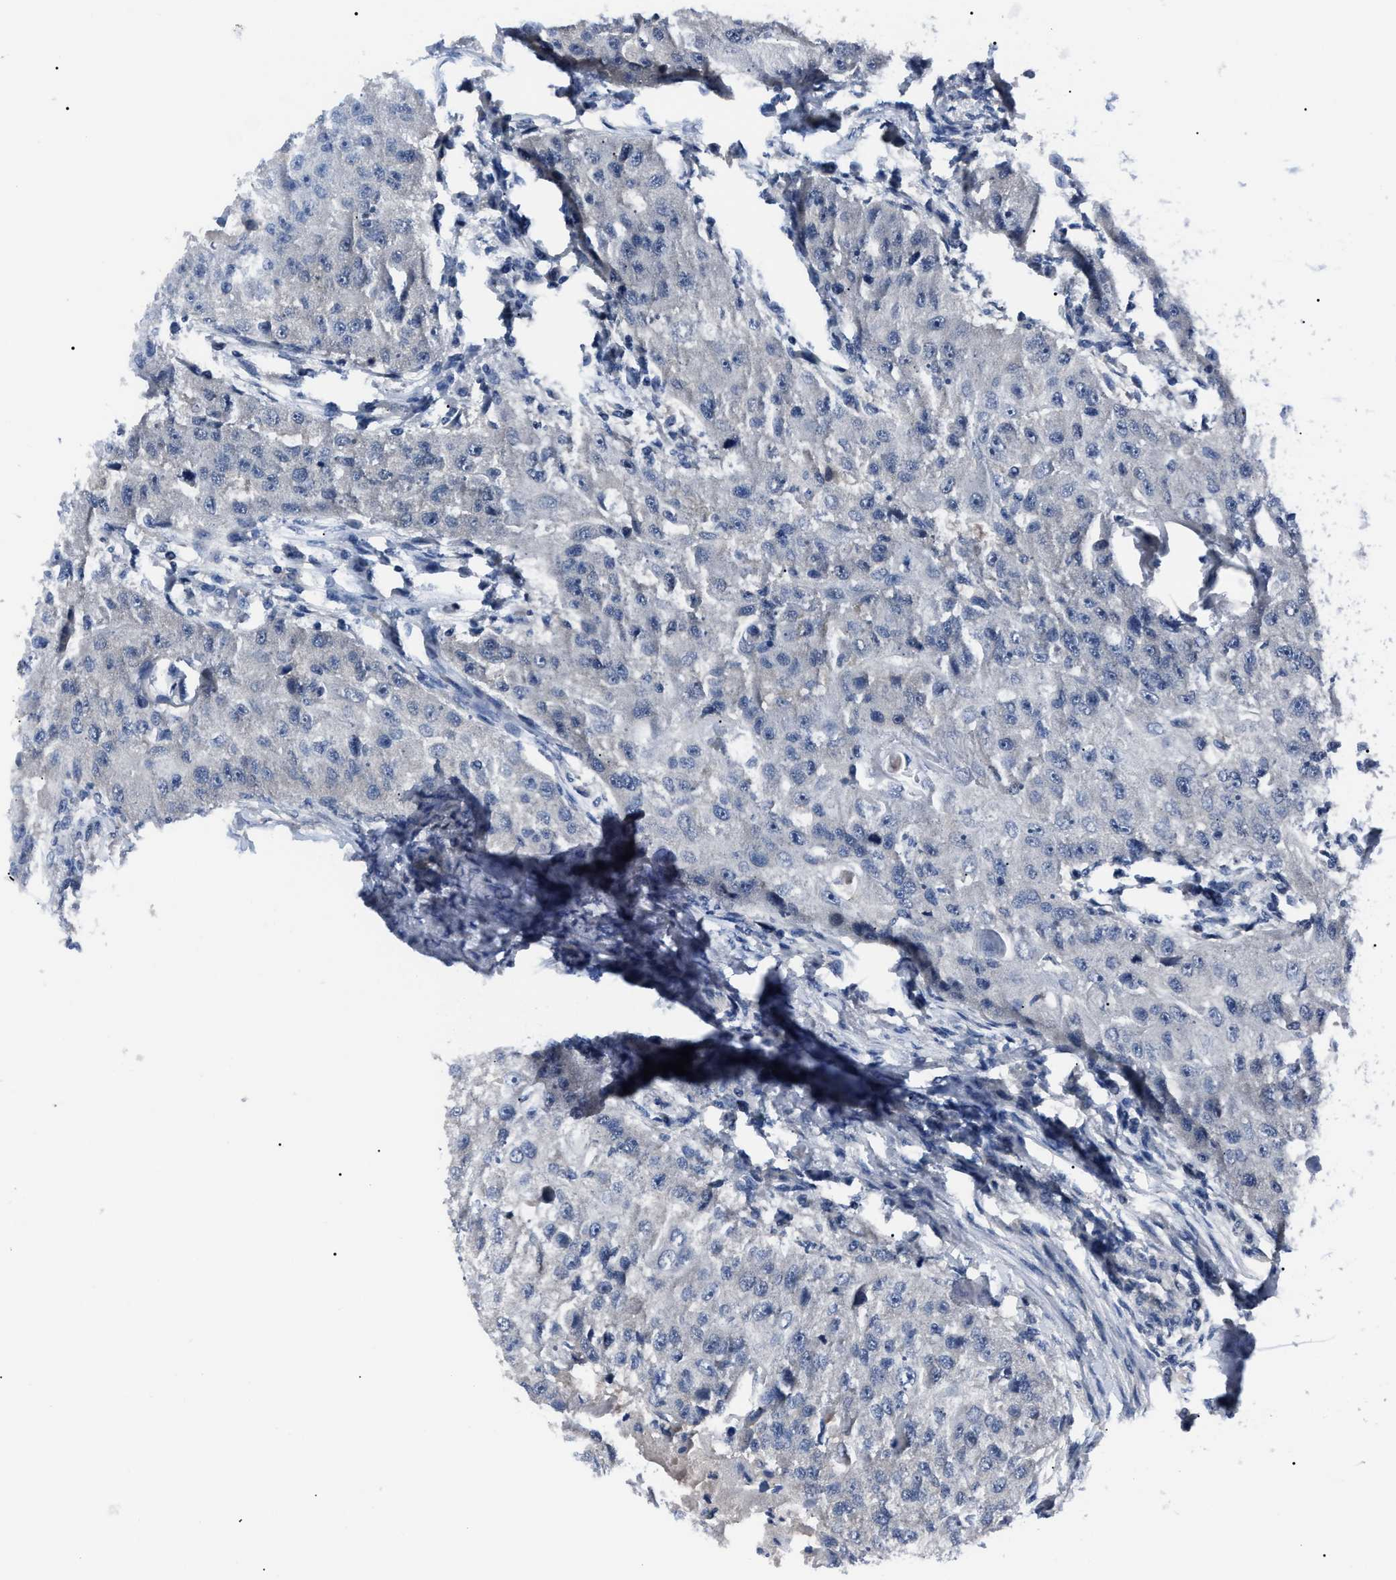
{"staining": {"intensity": "negative", "quantity": "none", "location": "none"}, "tissue": "head and neck cancer", "cell_type": "Tumor cells", "image_type": "cancer", "snomed": [{"axis": "morphology", "description": "Normal tissue, NOS"}, {"axis": "morphology", "description": "Squamous cell carcinoma, NOS"}, {"axis": "topography", "description": "Skeletal muscle"}, {"axis": "topography", "description": "Head-Neck"}], "caption": "This image is of squamous cell carcinoma (head and neck) stained with IHC to label a protein in brown with the nuclei are counter-stained blue. There is no positivity in tumor cells.", "gene": "LRWD1", "patient": {"sex": "male", "age": 51}}